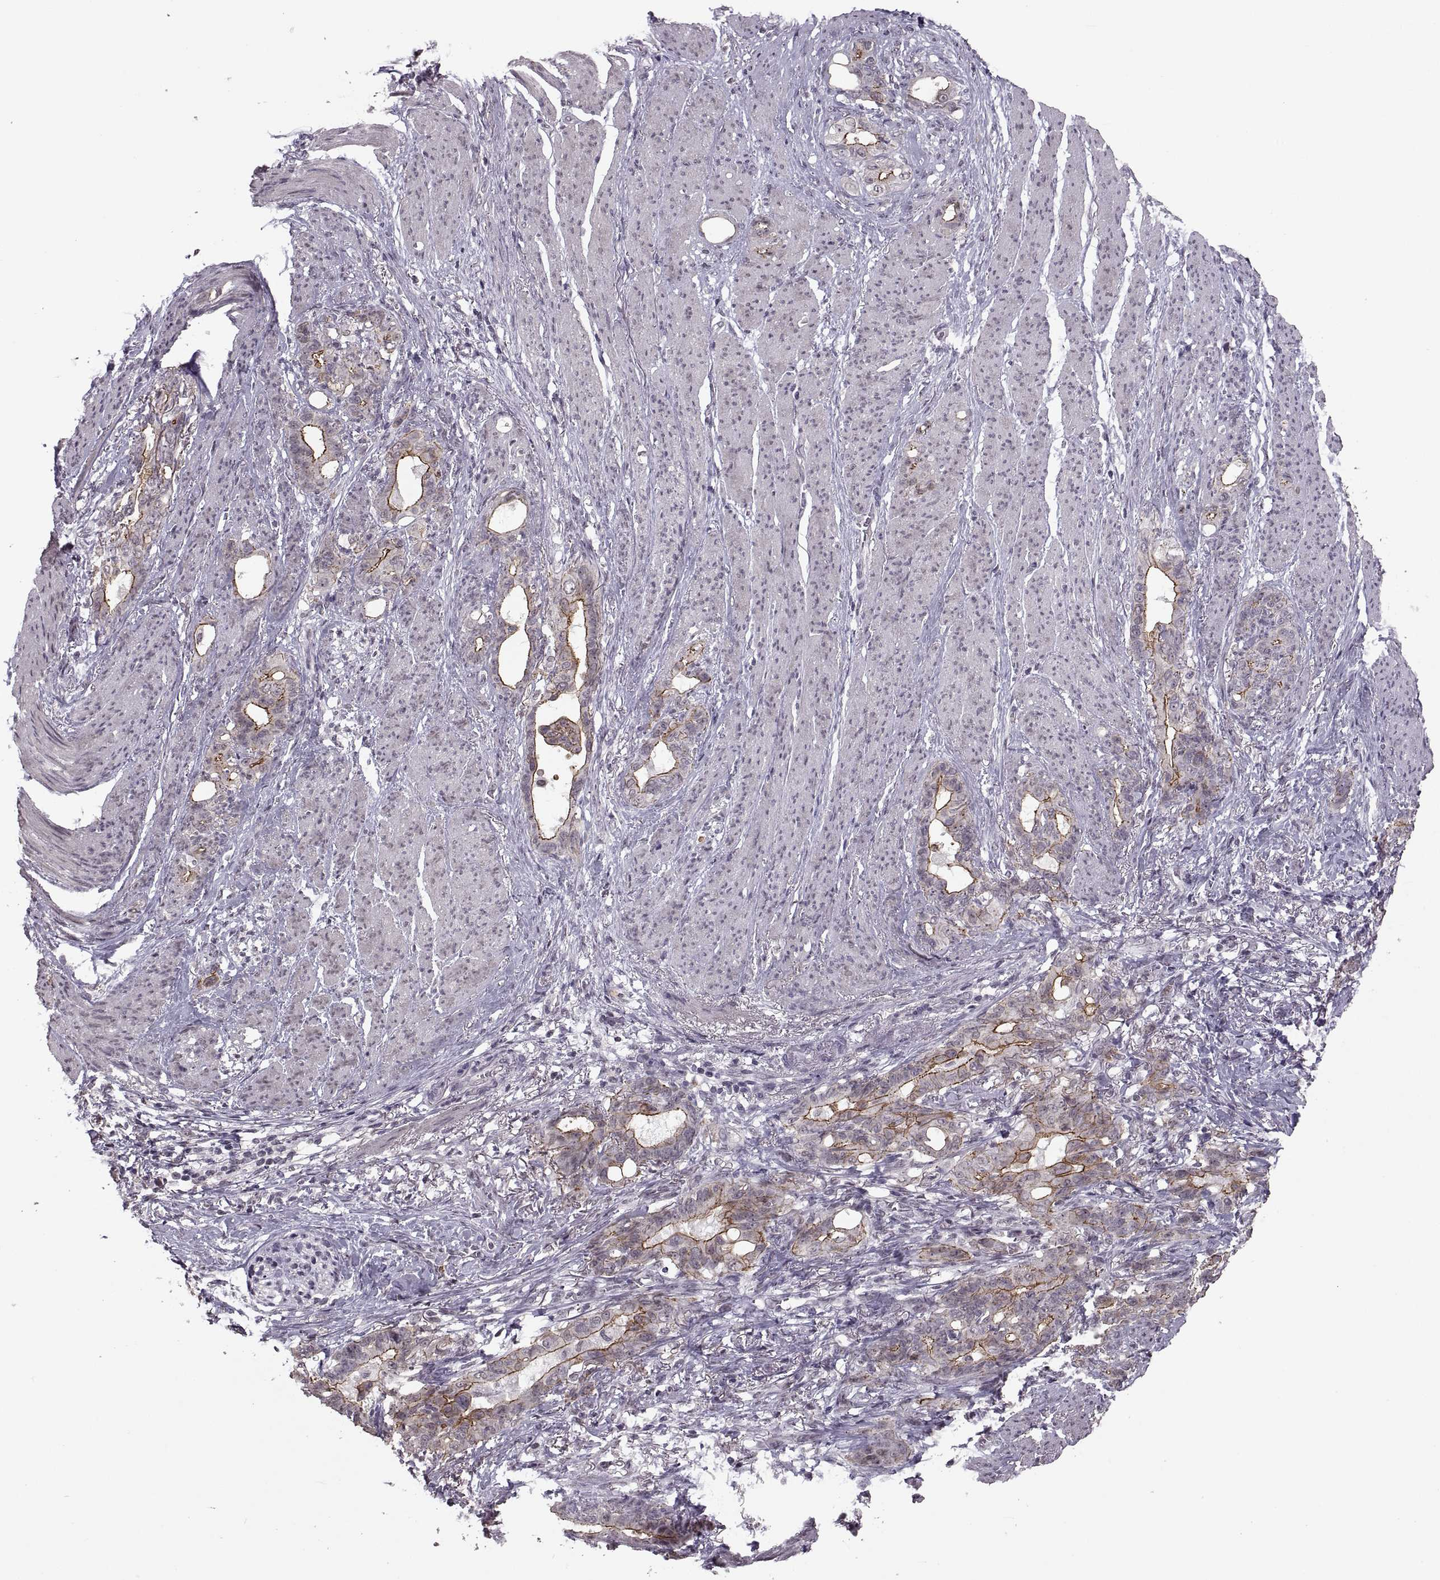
{"staining": {"intensity": "moderate", "quantity": "25%-75%", "location": "cytoplasmic/membranous"}, "tissue": "stomach cancer", "cell_type": "Tumor cells", "image_type": "cancer", "snomed": [{"axis": "morphology", "description": "Normal tissue, NOS"}, {"axis": "morphology", "description": "Adenocarcinoma, NOS"}, {"axis": "topography", "description": "Esophagus"}, {"axis": "topography", "description": "Stomach, upper"}], "caption": "Immunohistochemistry (IHC) of stomach cancer (adenocarcinoma) demonstrates medium levels of moderate cytoplasmic/membranous positivity in approximately 25%-75% of tumor cells.", "gene": "PALS1", "patient": {"sex": "male", "age": 62}}